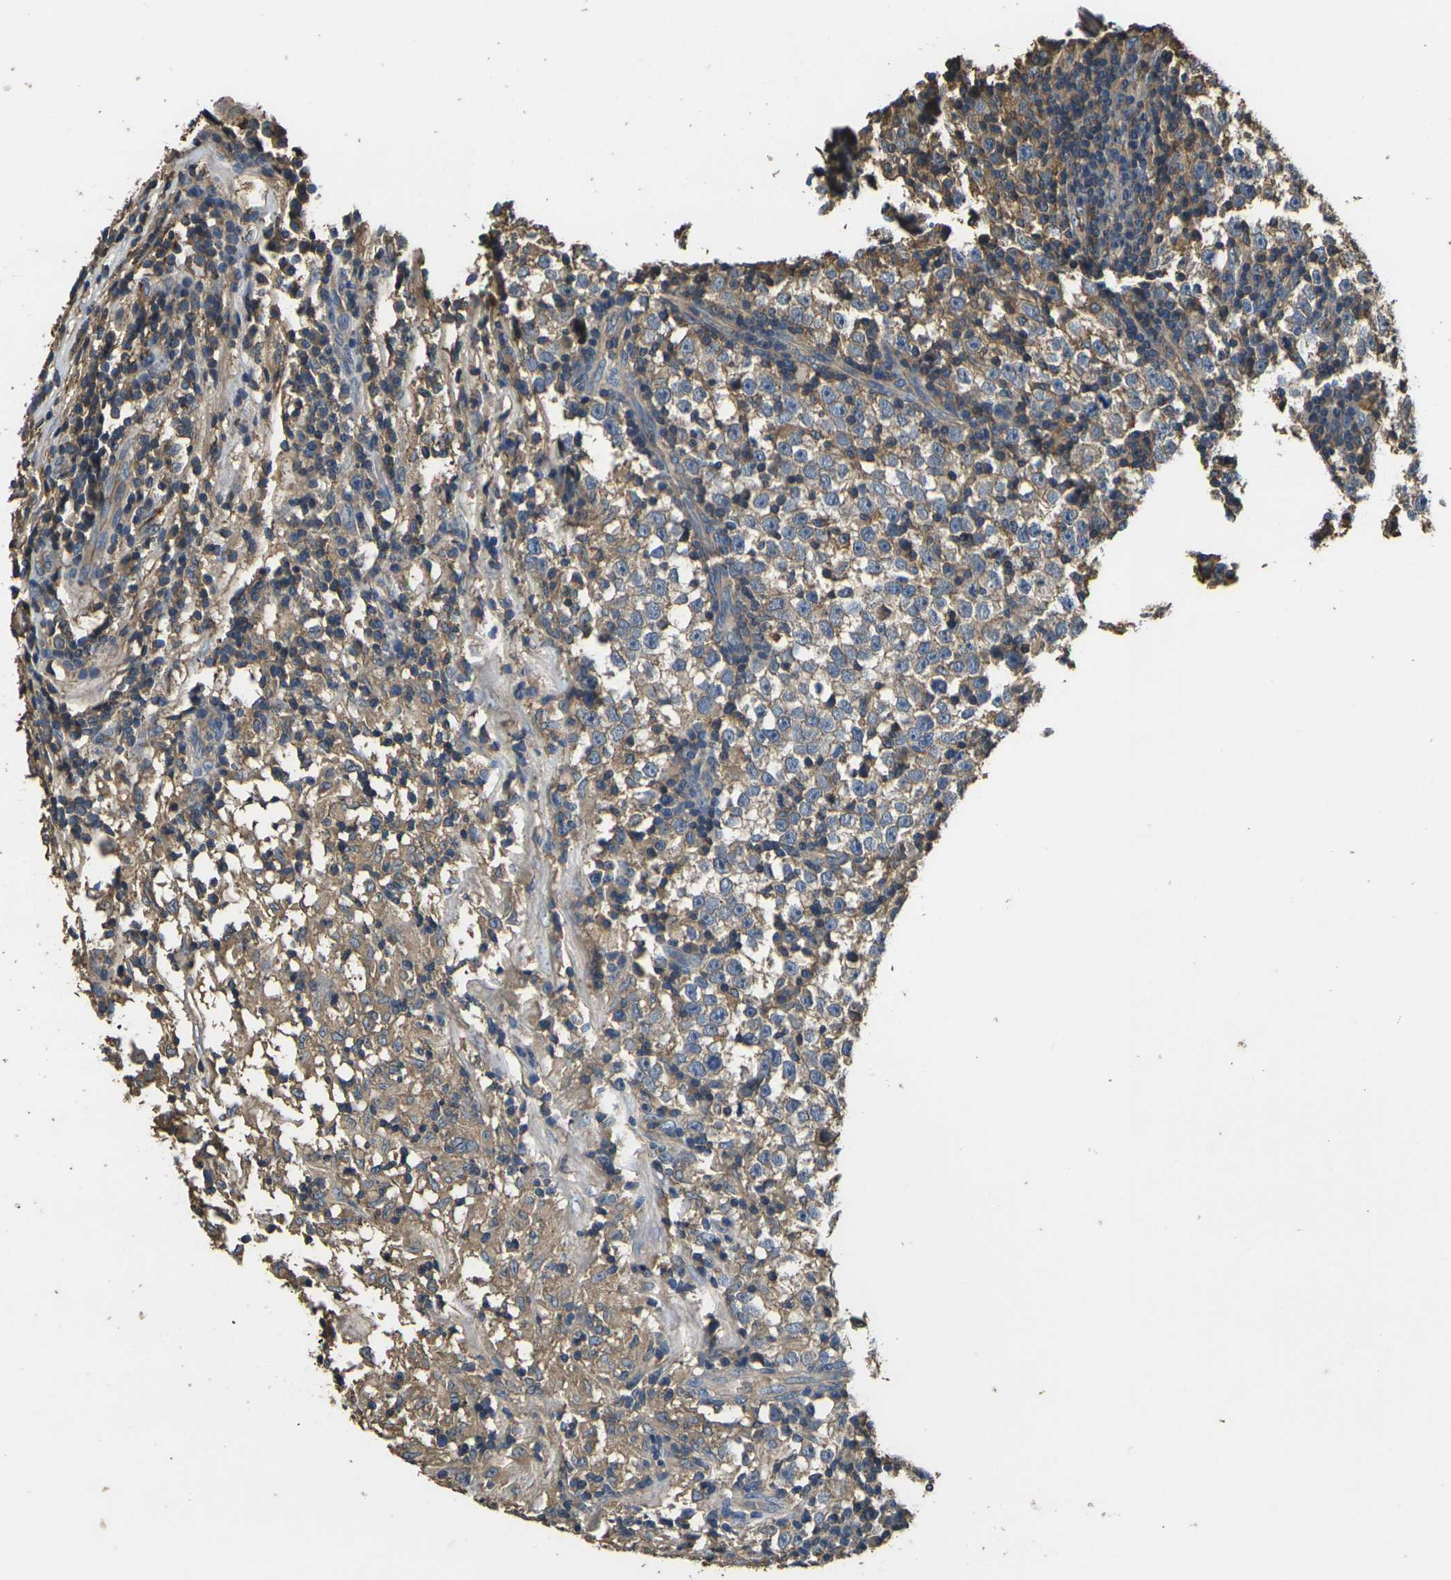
{"staining": {"intensity": "weak", "quantity": ">75%", "location": "cytoplasmic/membranous"}, "tissue": "testis cancer", "cell_type": "Tumor cells", "image_type": "cancer", "snomed": [{"axis": "morphology", "description": "Seminoma, NOS"}, {"axis": "topography", "description": "Testis"}], "caption": "Protein staining of testis seminoma tissue displays weak cytoplasmic/membranous expression in about >75% of tumor cells.", "gene": "HSPG2", "patient": {"sex": "male", "age": 43}}